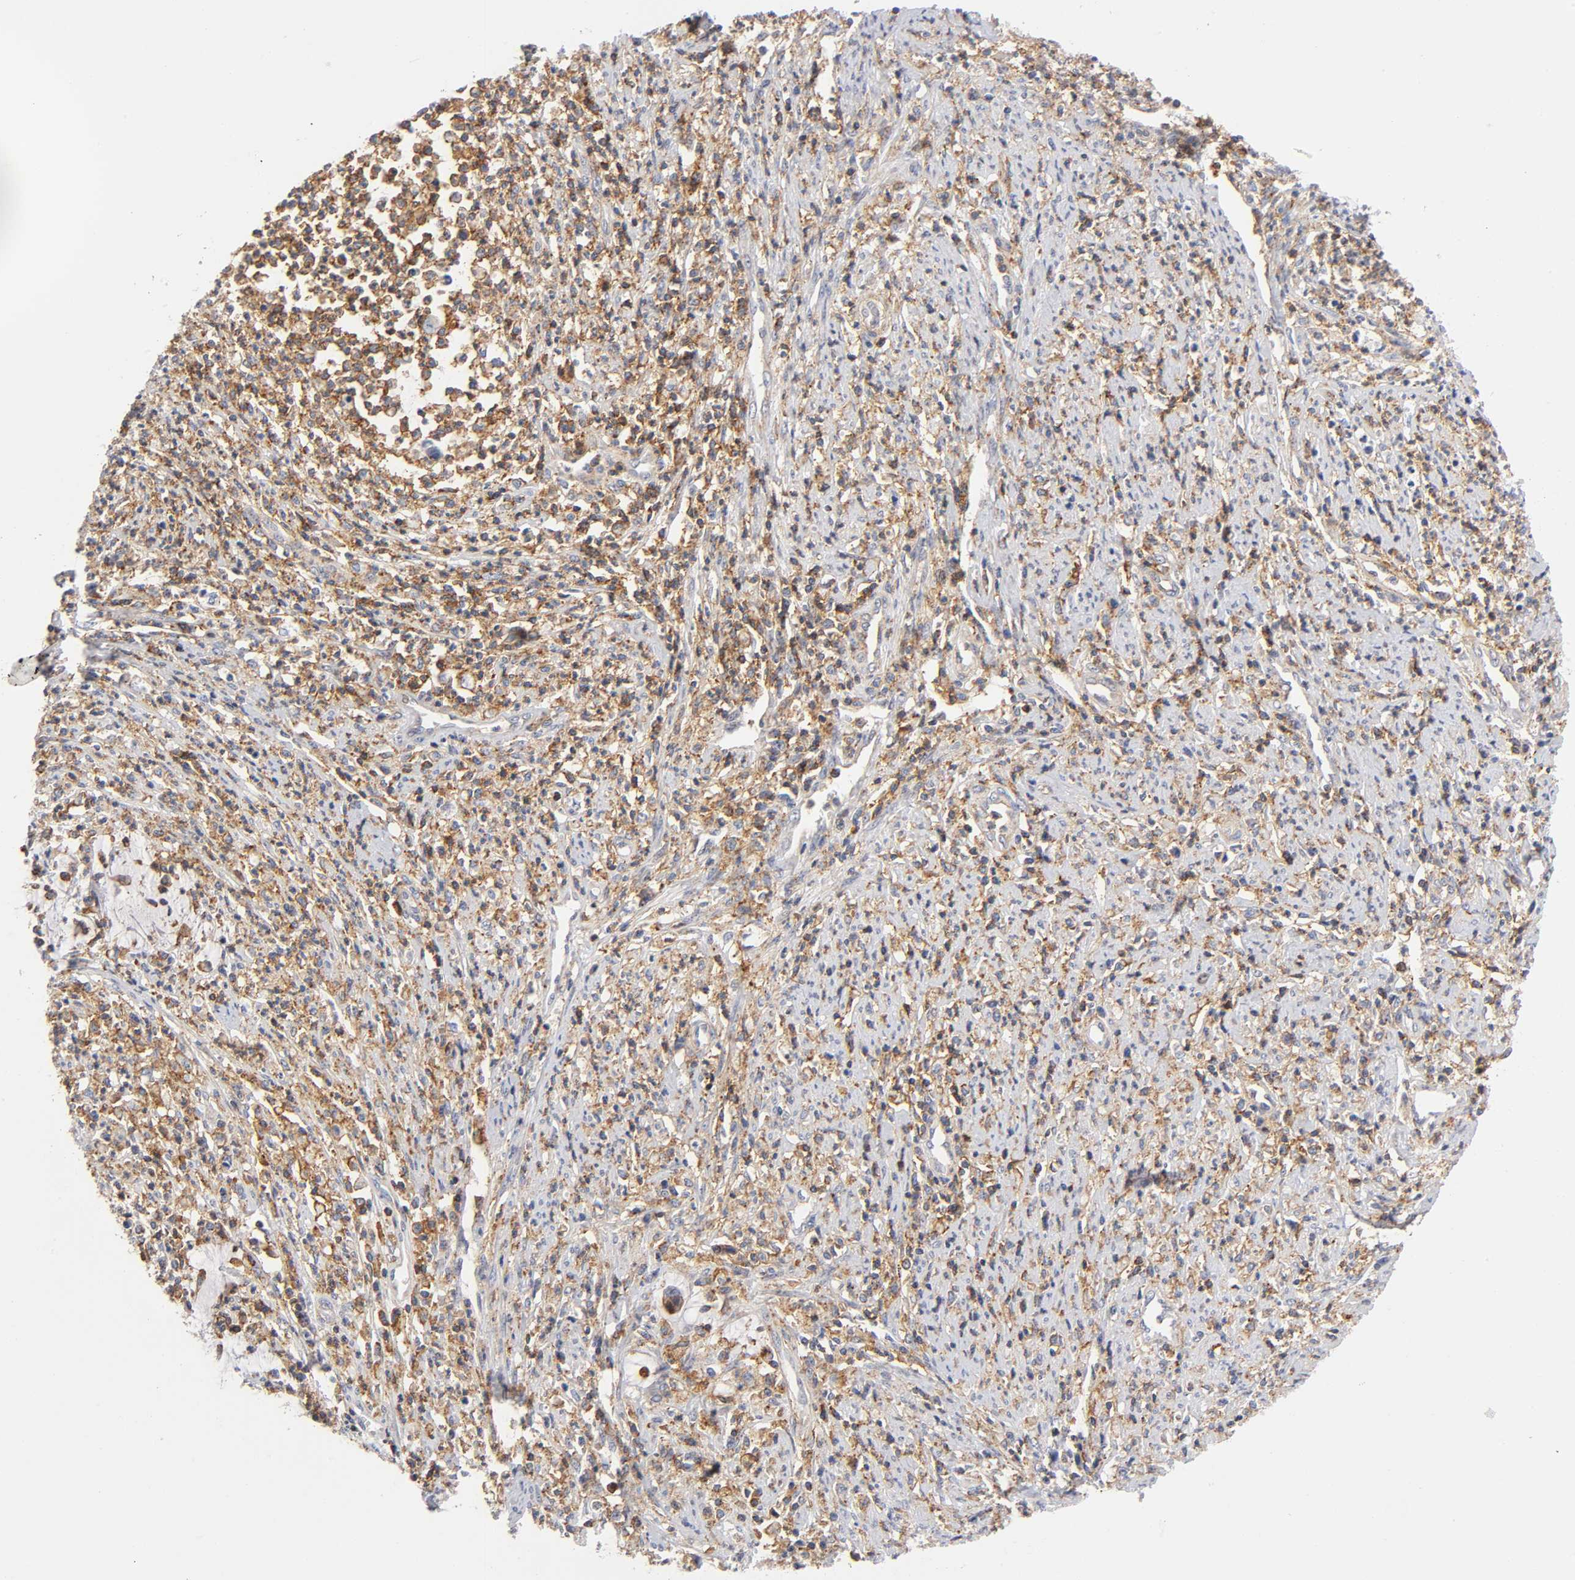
{"staining": {"intensity": "moderate", "quantity": ">75%", "location": "cytoplasmic/membranous"}, "tissue": "cervical cancer", "cell_type": "Tumor cells", "image_type": "cancer", "snomed": [{"axis": "morphology", "description": "Adenocarcinoma, NOS"}, {"axis": "topography", "description": "Cervix"}], "caption": "Immunohistochemical staining of human adenocarcinoma (cervical) displays moderate cytoplasmic/membranous protein expression in about >75% of tumor cells. (brown staining indicates protein expression, while blue staining denotes nuclei).", "gene": "ANXA7", "patient": {"sex": "female", "age": 36}}